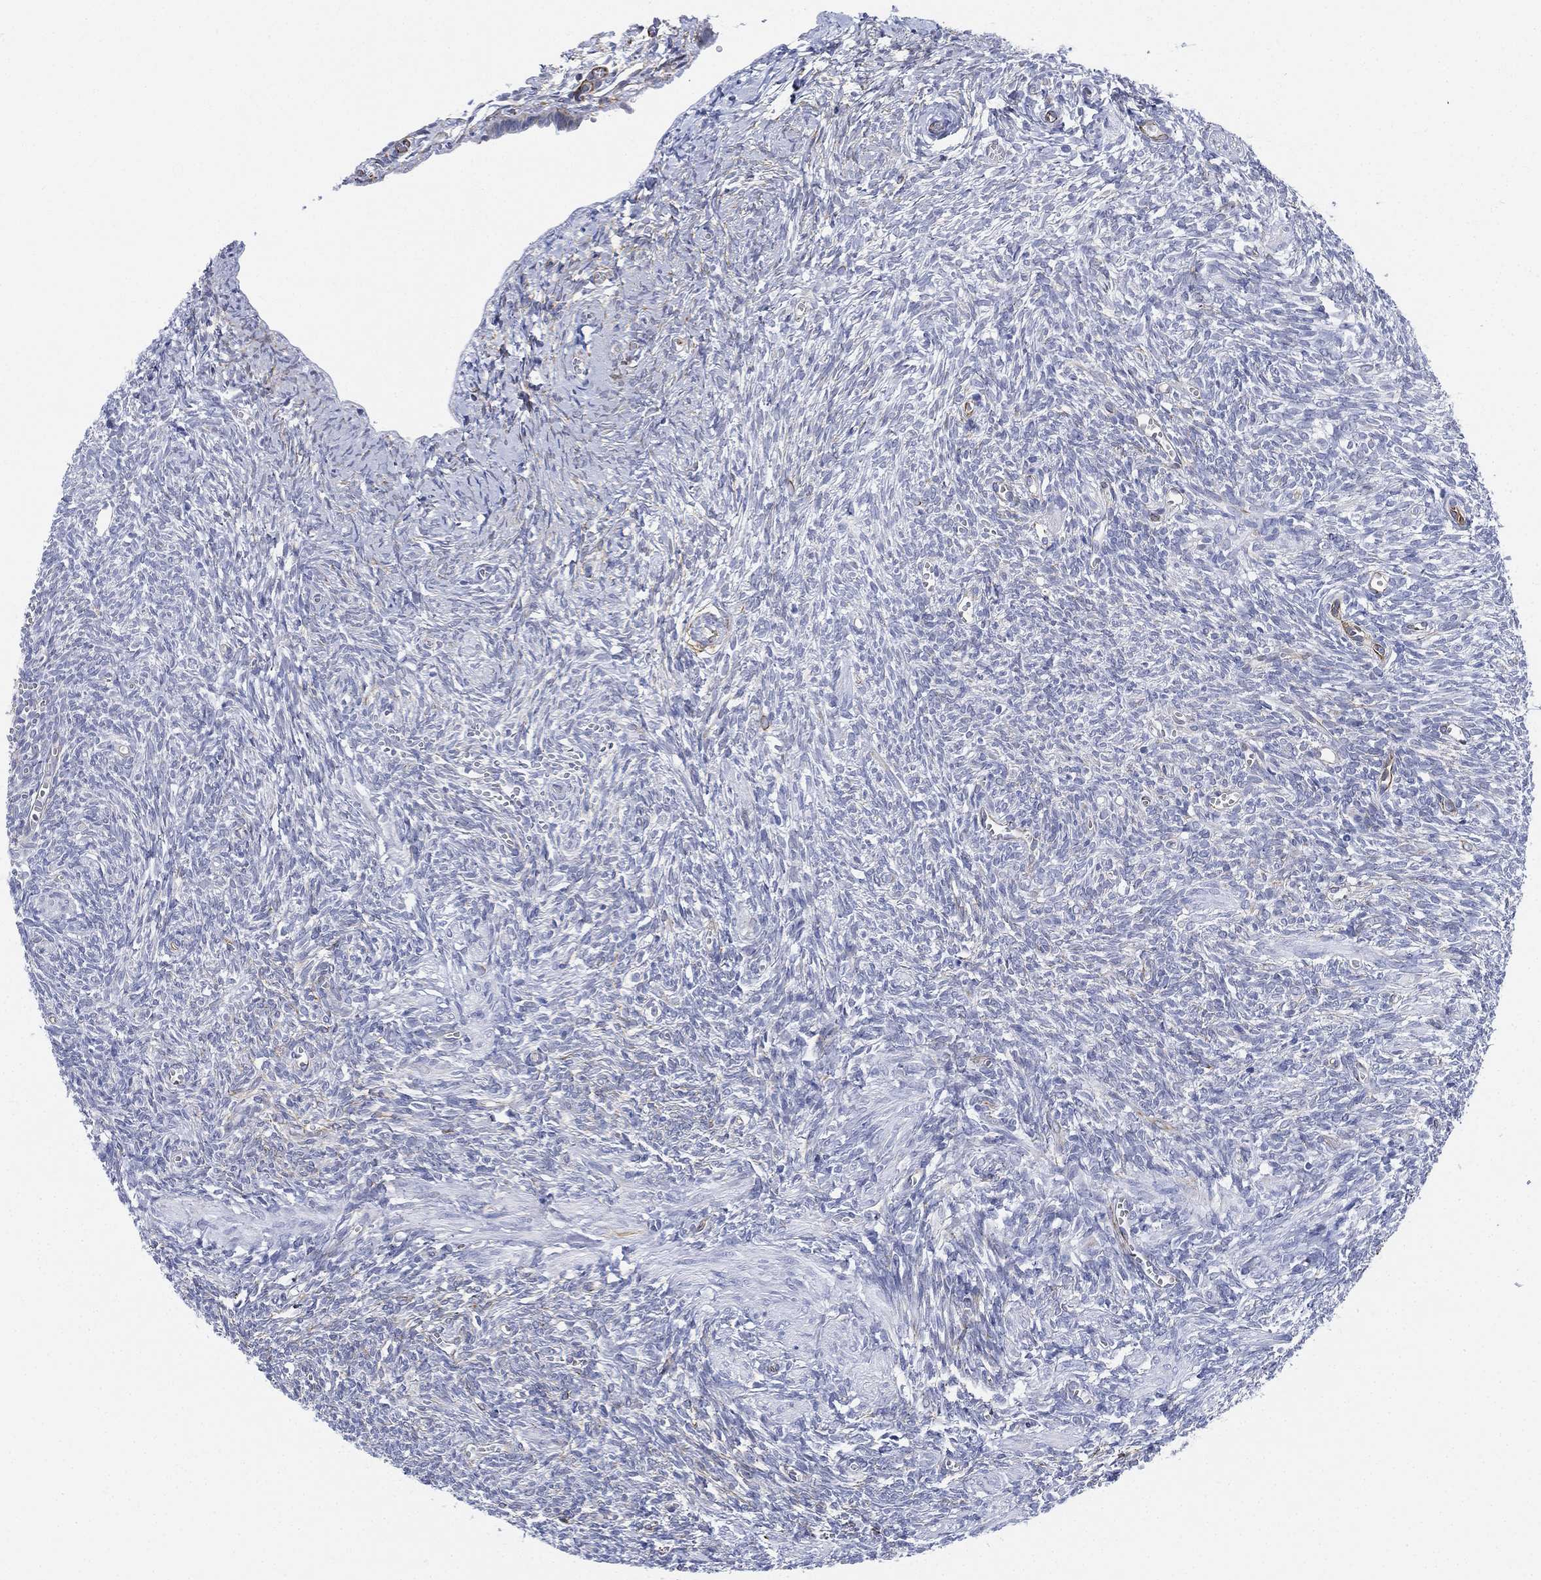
{"staining": {"intensity": "negative", "quantity": "none", "location": "none"}, "tissue": "ovary", "cell_type": "Ovarian stroma cells", "image_type": "normal", "snomed": [{"axis": "morphology", "description": "Normal tissue, NOS"}, {"axis": "topography", "description": "Ovary"}], "caption": "Ovary stained for a protein using IHC displays no expression ovarian stroma cells.", "gene": "PSKH2", "patient": {"sex": "female", "age": 43}}